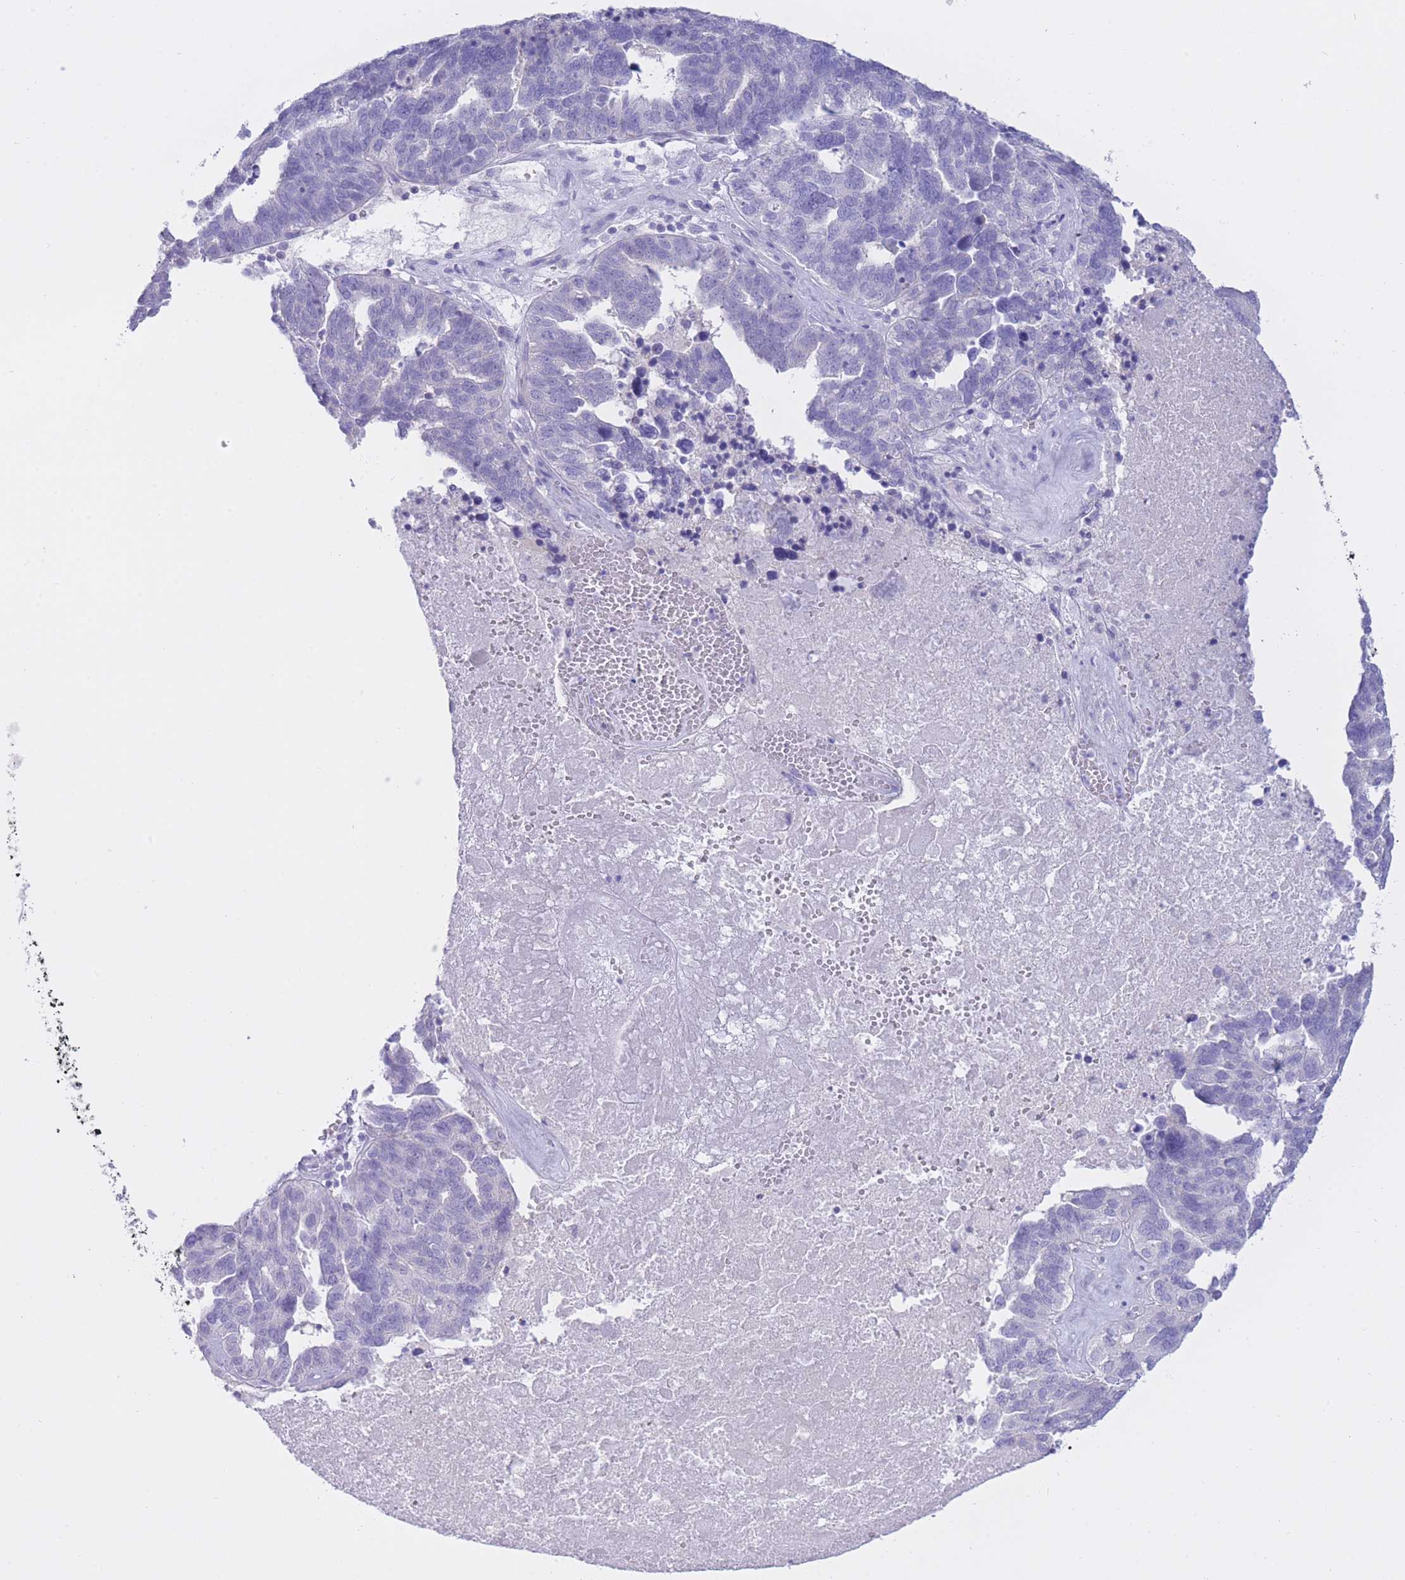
{"staining": {"intensity": "negative", "quantity": "none", "location": "none"}, "tissue": "ovarian cancer", "cell_type": "Tumor cells", "image_type": "cancer", "snomed": [{"axis": "morphology", "description": "Cystadenocarcinoma, serous, NOS"}, {"axis": "topography", "description": "Ovary"}], "caption": "IHC of ovarian serous cystadenocarcinoma demonstrates no staining in tumor cells.", "gene": "ZNF212", "patient": {"sex": "female", "age": 59}}